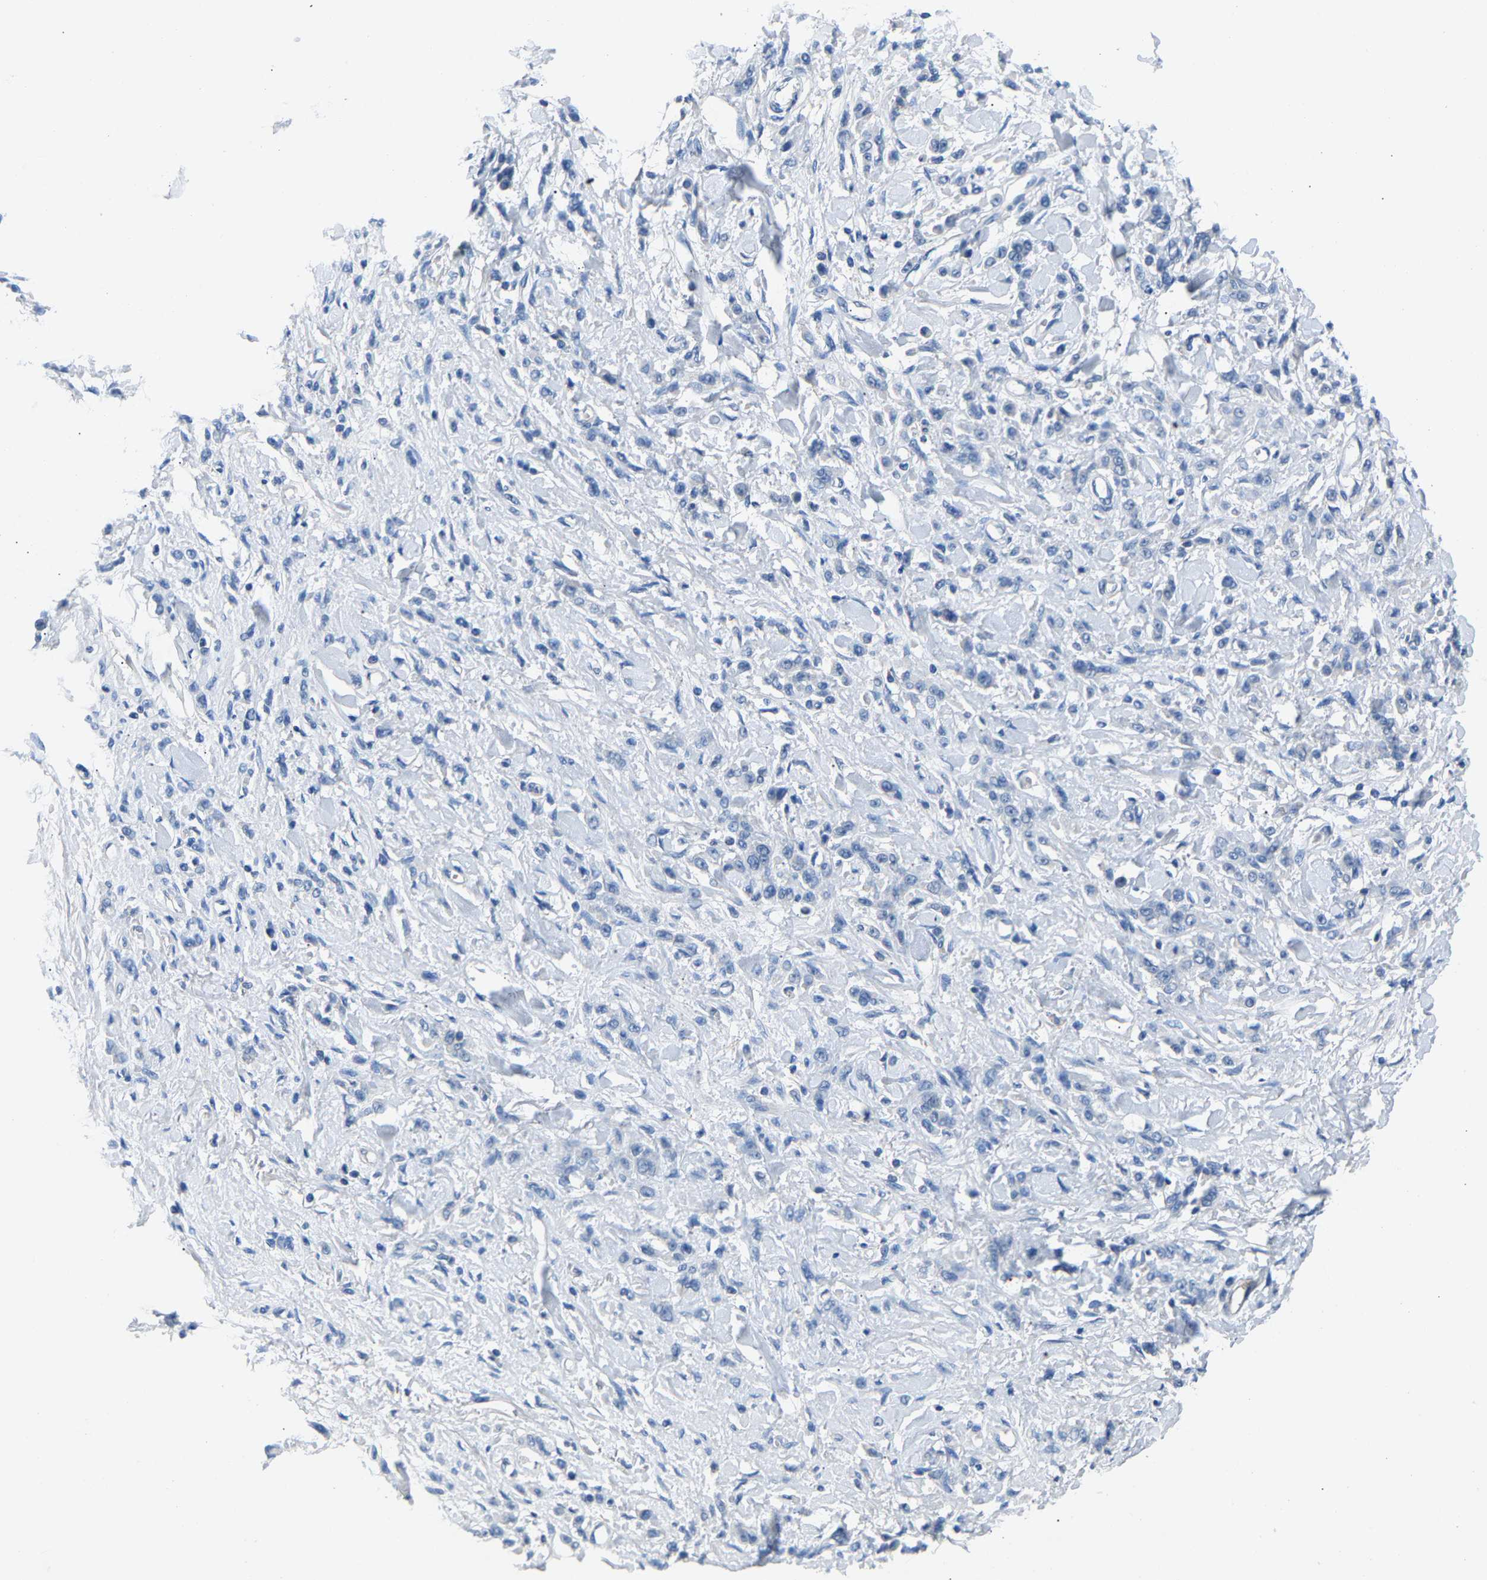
{"staining": {"intensity": "negative", "quantity": "none", "location": "none"}, "tissue": "stomach cancer", "cell_type": "Tumor cells", "image_type": "cancer", "snomed": [{"axis": "morphology", "description": "Normal tissue, NOS"}, {"axis": "morphology", "description": "Adenocarcinoma, NOS"}, {"axis": "topography", "description": "Stomach"}], "caption": "The photomicrograph shows no staining of tumor cells in stomach cancer.", "gene": "DNAAF5", "patient": {"sex": "male", "age": 82}}